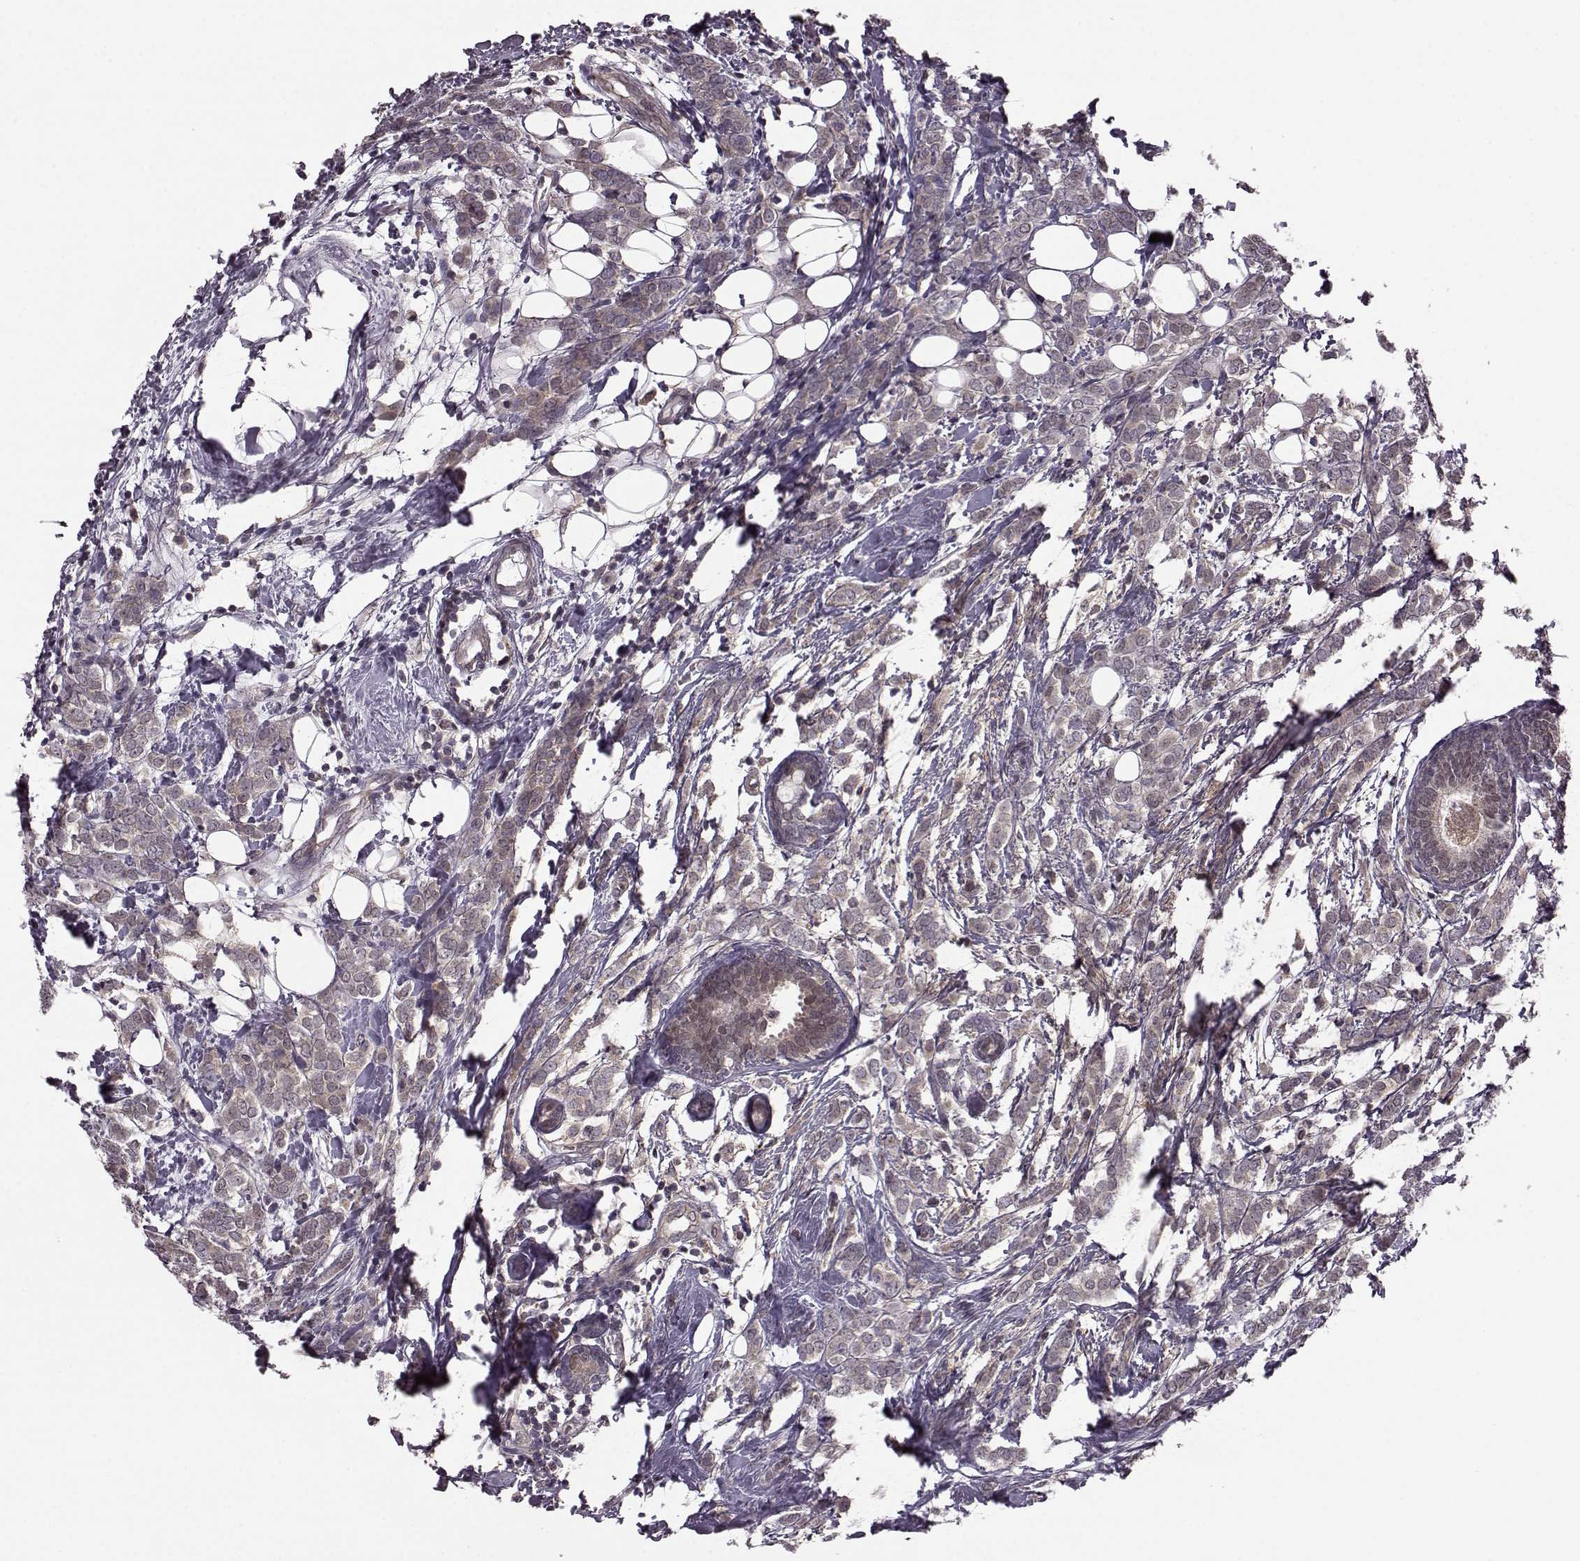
{"staining": {"intensity": "strong", "quantity": "25%-75%", "location": "cytoplasmic/membranous"}, "tissue": "breast cancer", "cell_type": "Tumor cells", "image_type": "cancer", "snomed": [{"axis": "morphology", "description": "Lobular carcinoma"}, {"axis": "topography", "description": "Breast"}], "caption": "Protein staining by immunohistochemistry shows strong cytoplasmic/membranous staining in about 25%-75% of tumor cells in breast cancer.", "gene": "FNIP2", "patient": {"sex": "female", "age": 49}}